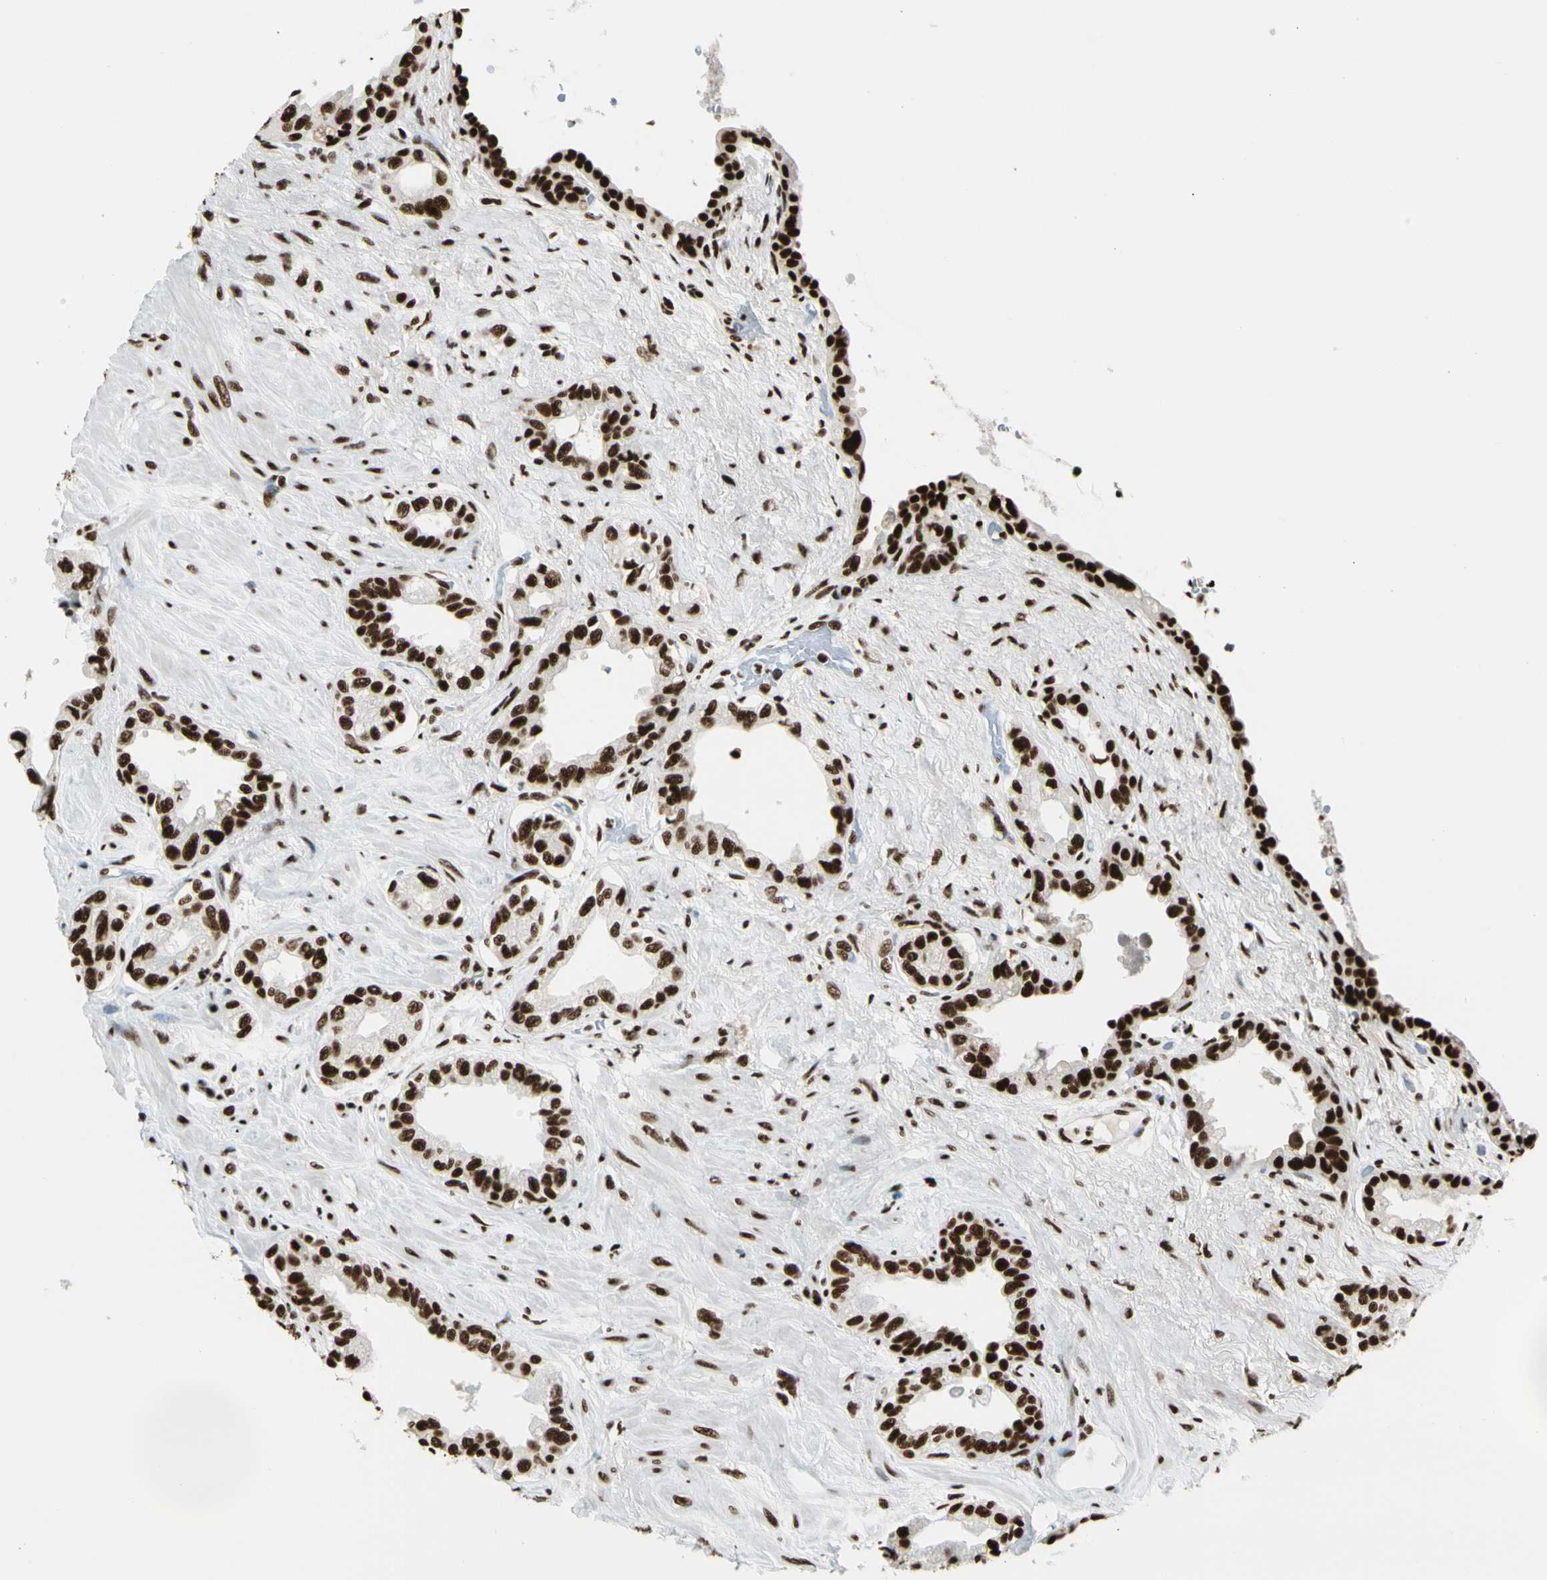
{"staining": {"intensity": "strong", "quantity": ">75%", "location": "nuclear"}, "tissue": "seminal vesicle", "cell_type": "Glandular cells", "image_type": "normal", "snomed": [{"axis": "morphology", "description": "Normal tissue, NOS"}, {"axis": "topography", "description": "Seminal veicle"}], "caption": "Glandular cells demonstrate strong nuclear staining in approximately >75% of cells in unremarkable seminal vesicle. (Stains: DAB (3,3'-diaminobenzidine) in brown, nuclei in blue, Microscopy: brightfield microscopy at high magnification).", "gene": "CCAR1", "patient": {"sex": "male", "age": 61}}